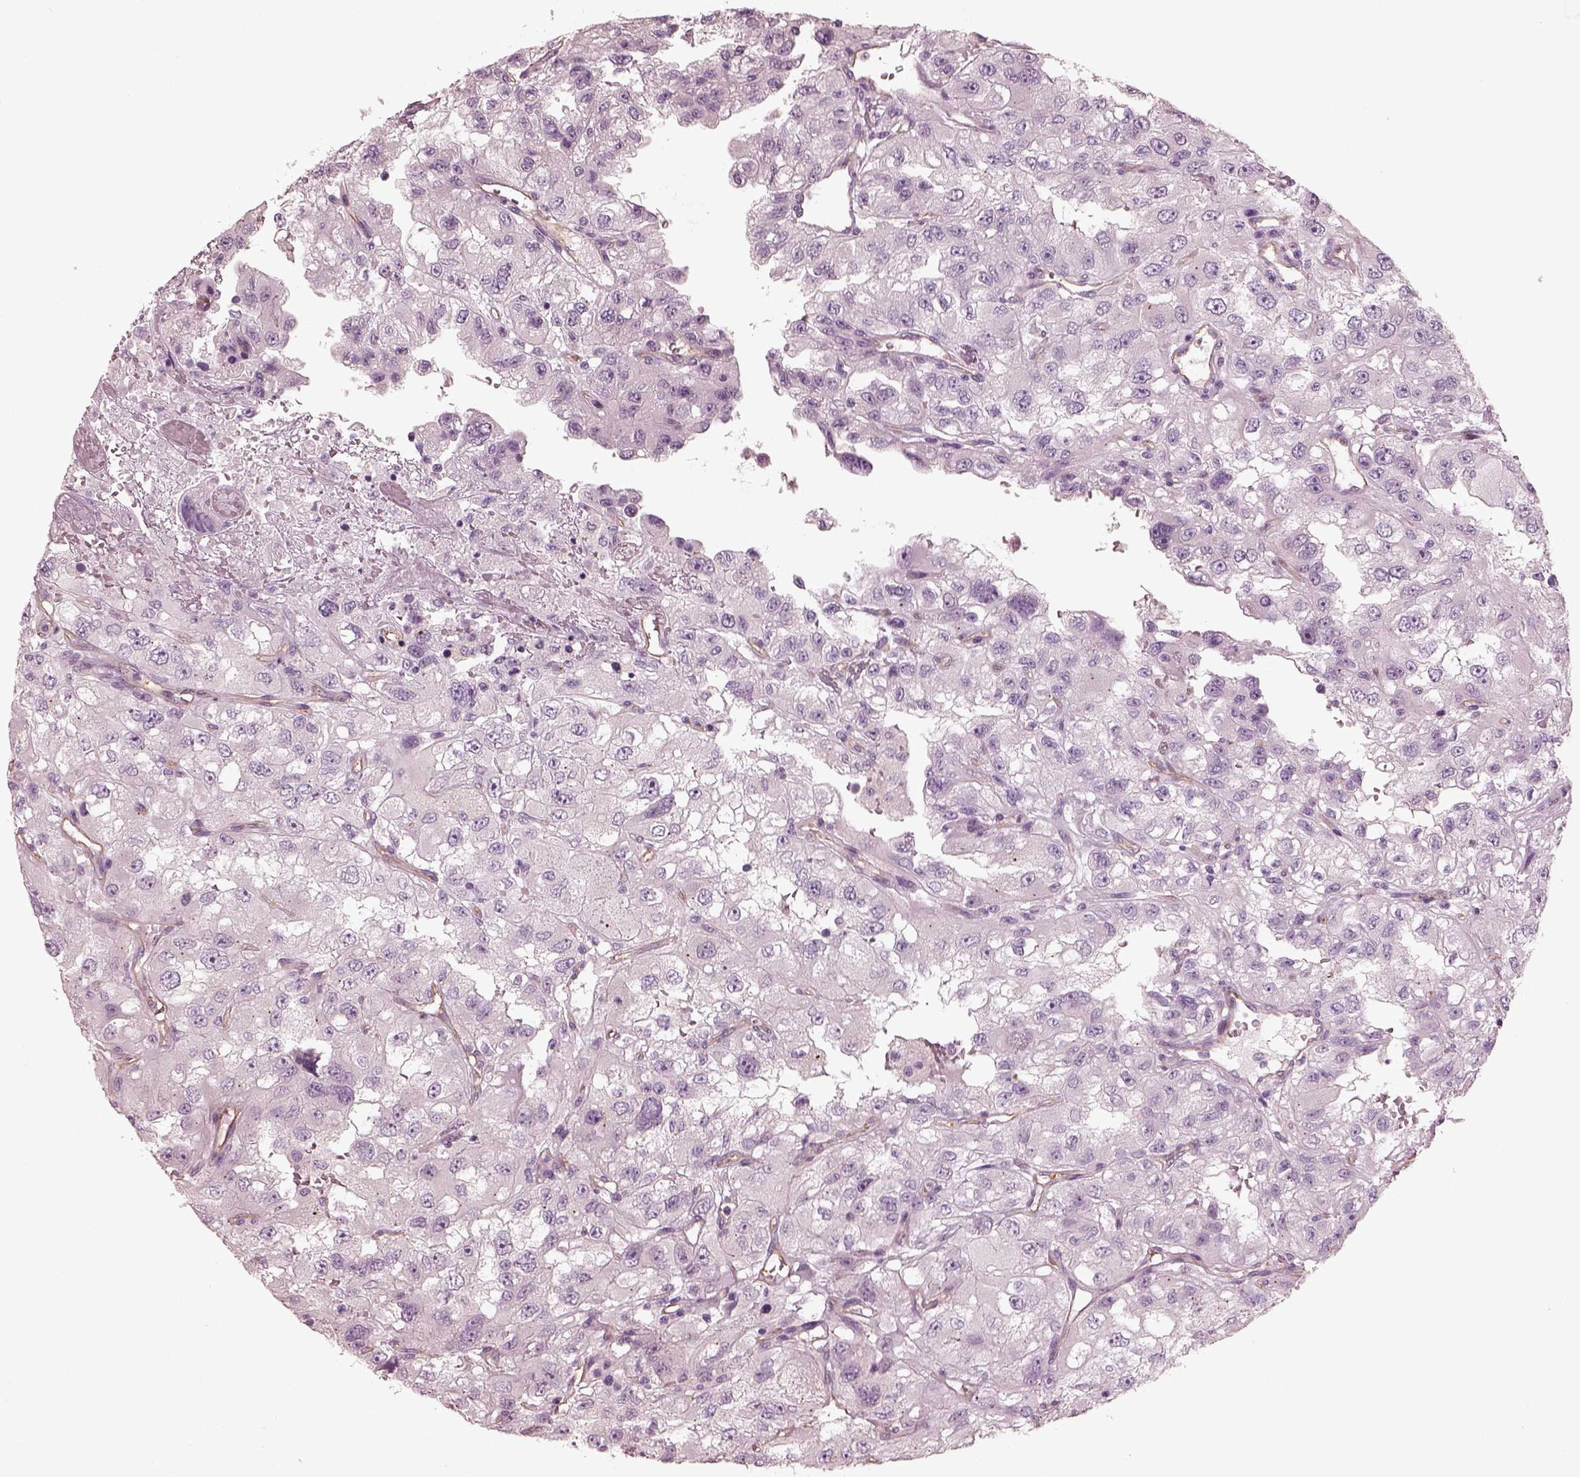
{"staining": {"intensity": "negative", "quantity": "none", "location": "none"}, "tissue": "renal cancer", "cell_type": "Tumor cells", "image_type": "cancer", "snomed": [{"axis": "morphology", "description": "Adenocarcinoma, NOS"}, {"axis": "topography", "description": "Kidney"}], "caption": "Tumor cells are negative for brown protein staining in renal cancer (adenocarcinoma).", "gene": "EIF4E1B", "patient": {"sex": "male", "age": 64}}